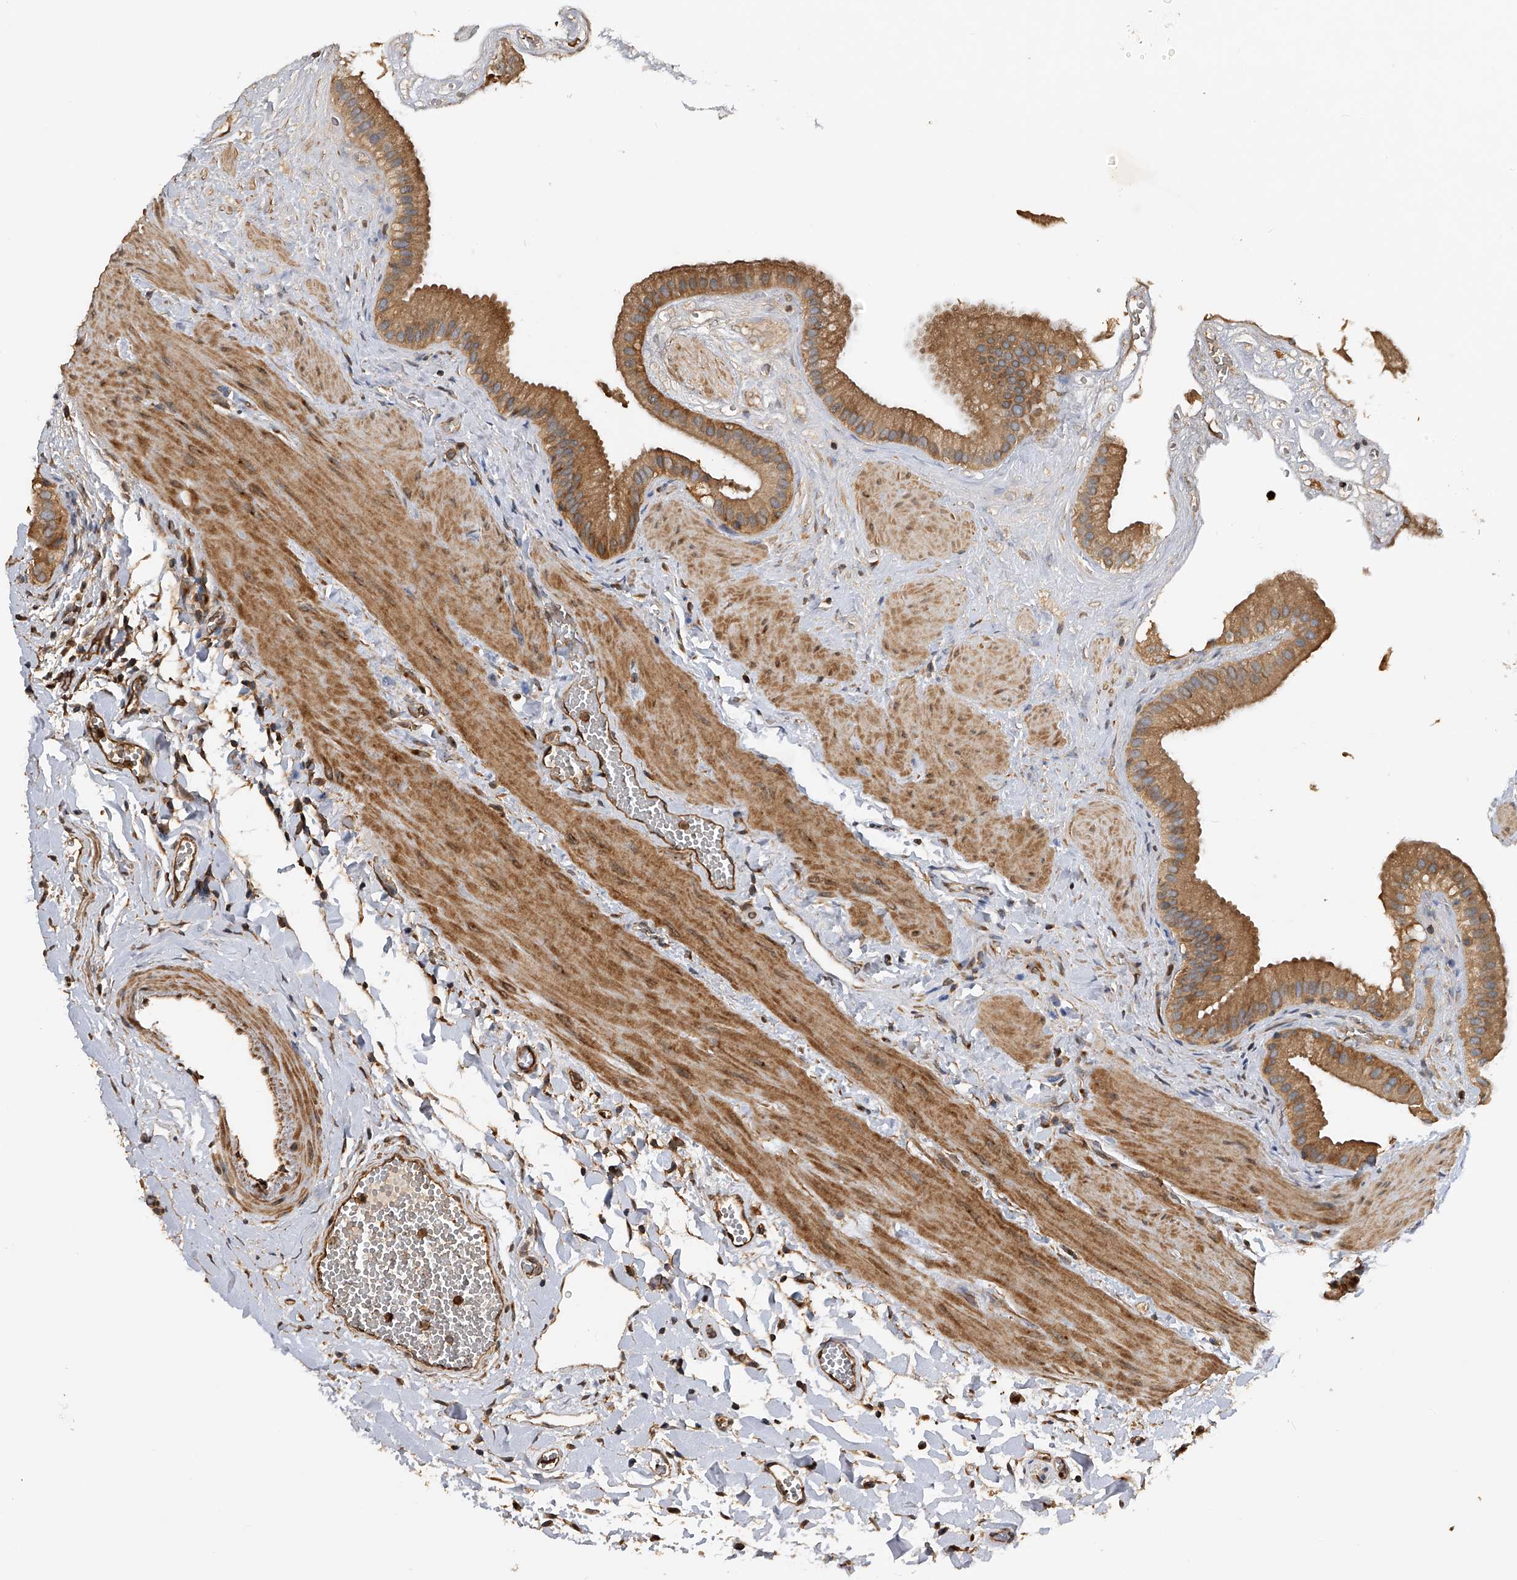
{"staining": {"intensity": "moderate", "quantity": ">75%", "location": "cytoplasmic/membranous"}, "tissue": "gallbladder", "cell_type": "Glandular cells", "image_type": "normal", "snomed": [{"axis": "morphology", "description": "Normal tissue, NOS"}, {"axis": "topography", "description": "Gallbladder"}], "caption": "A histopathology image showing moderate cytoplasmic/membranous positivity in approximately >75% of glandular cells in benign gallbladder, as visualized by brown immunohistochemical staining.", "gene": "PTPRA", "patient": {"sex": "male", "age": 55}}